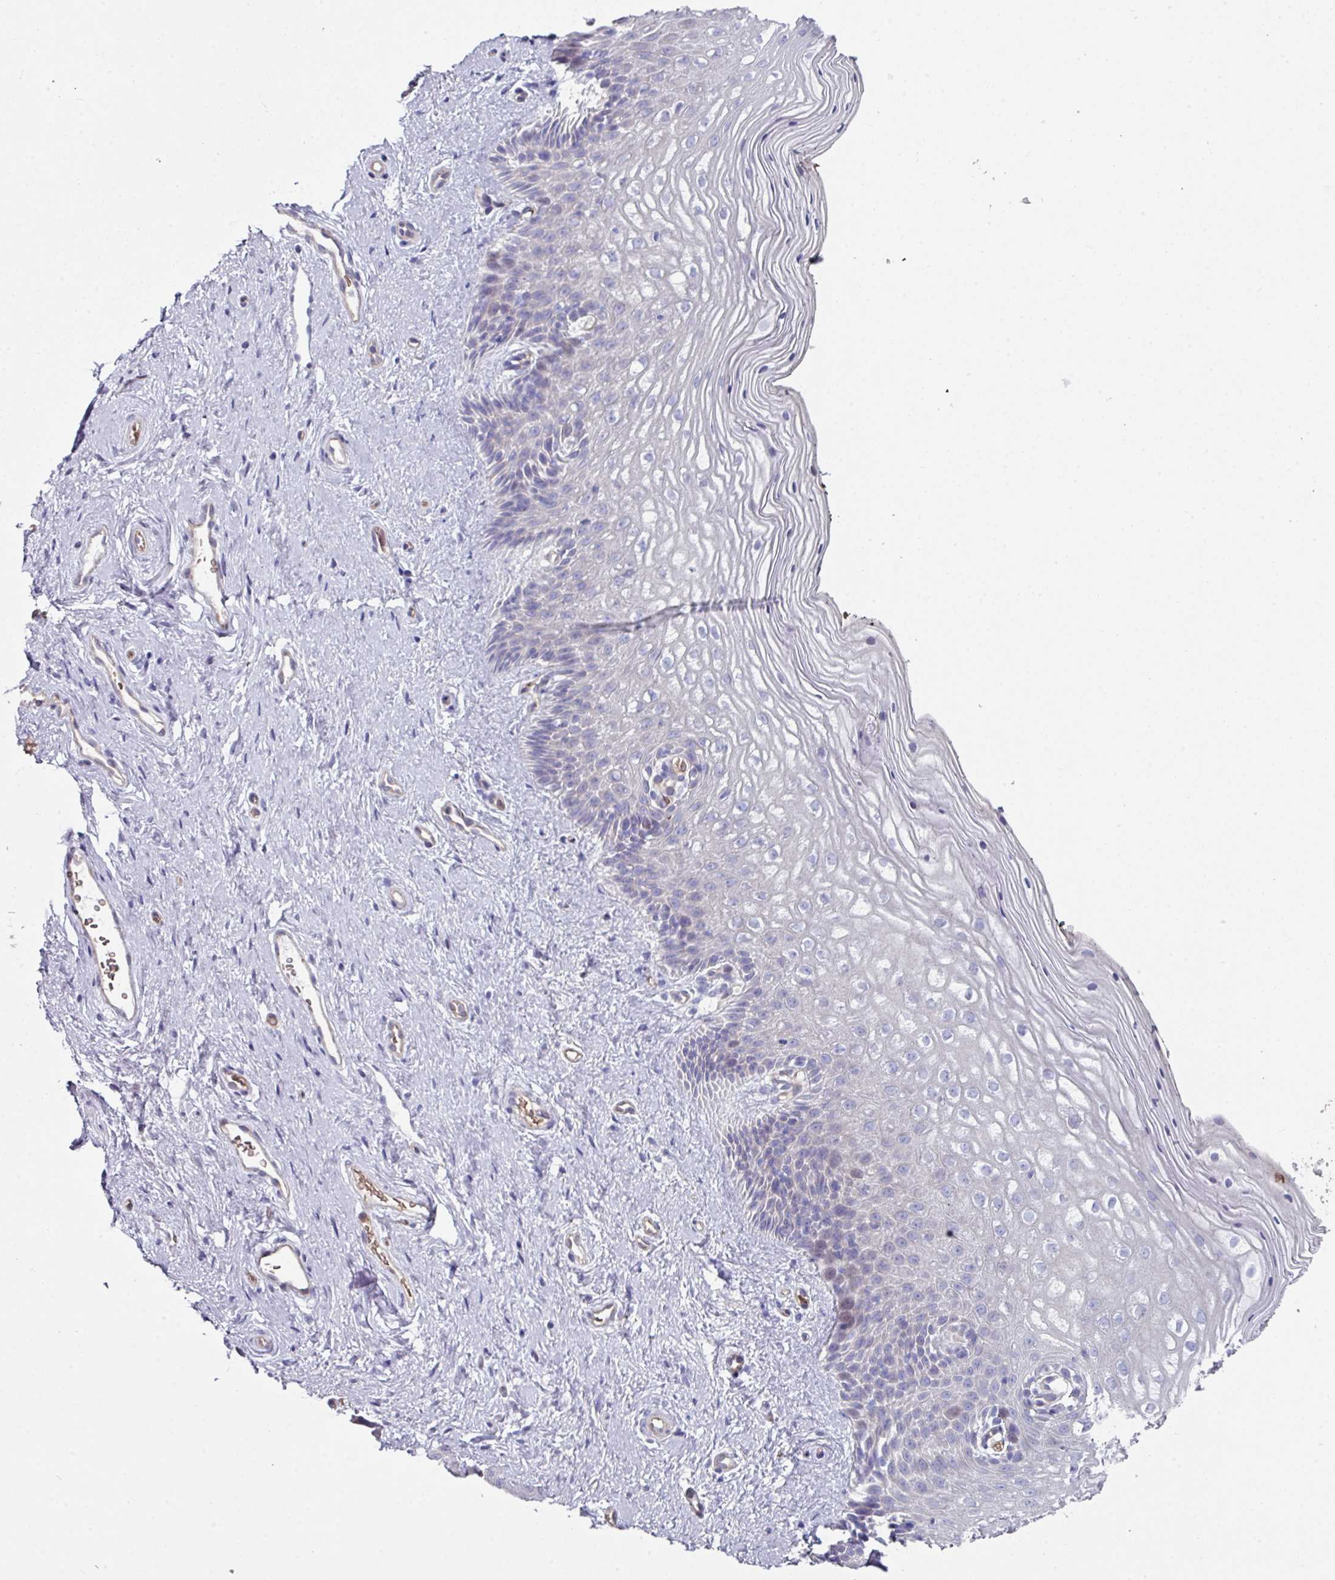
{"staining": {"intensity": "negative", "quantity": "none", "location": "none"}, "tissue": "vagina", "cell_type": "Squamous epithelial cells", "image_type": "normal", "snomed": [{"axis": "morphology", "description": "Normal tissue, NOS"}, {"axis": "topography", "description": "Vagina"}], "caption": "This histopathology image is of benign vagina stained with immunohistochemistry (IHC) to label a protein in brown with the nuclei are counter-stained blue. There is no staining in squamous epithelial cells.", "gene": "ANO9", "patient": {"sex": "female", "age": 47}}